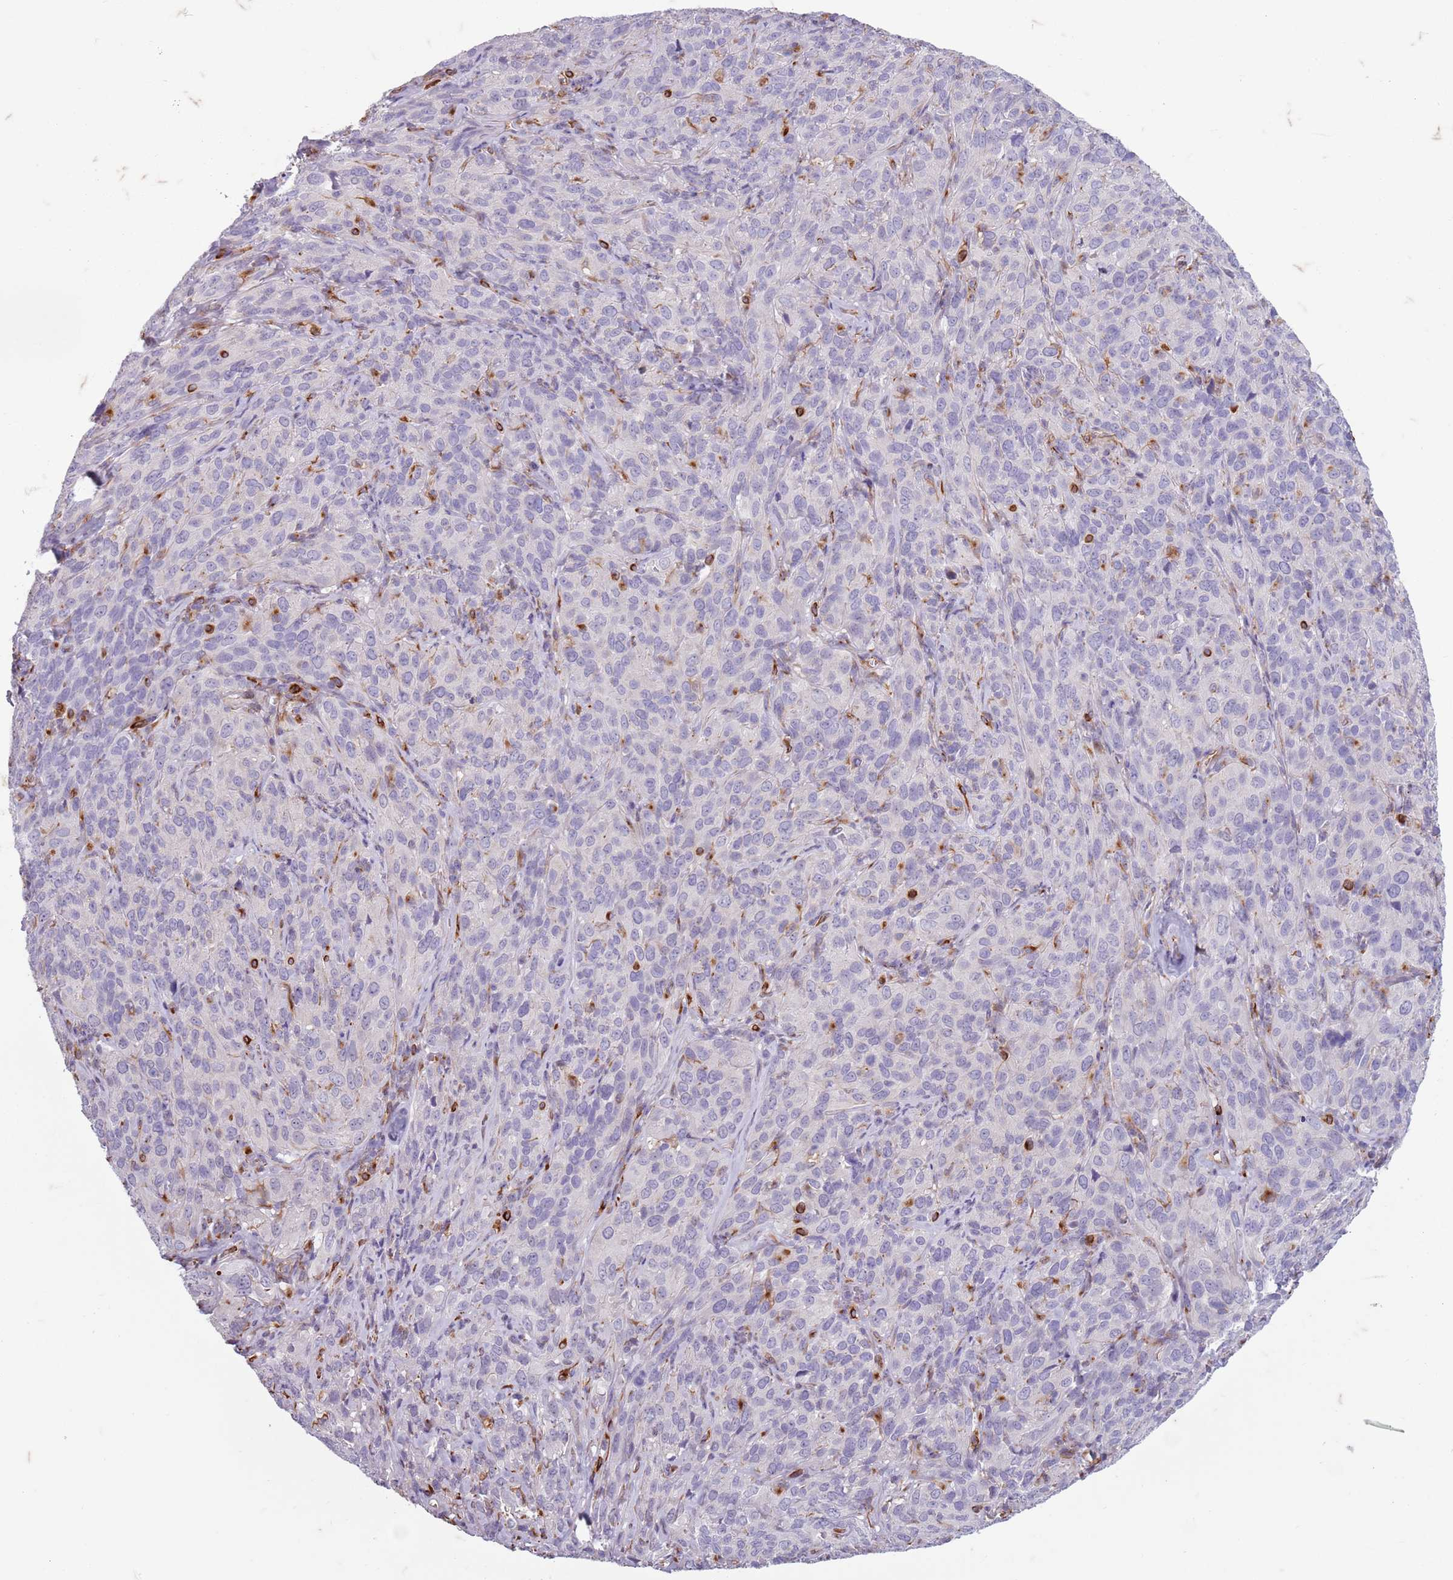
{"staining": {"intensity": "negative", "quantity": "none", "location": "none"}, "tissue": "cervical cancer", "cell_type": "Tumor cells", "image_type": "cancer", "snomed": [{"axis": "morphology", "description": "Squamous cell carcinoma, NOS"}, {"axis": "topography", "description": "Cervix"}], "caption": "DAB (3,3'-diaminobenzidine) immunohistochemical staining of cervical squamous cell carcinoma demonstrates no significant expression in tumor cells.", "gene": "TAS2R38", "patient": {"sex": "female", "age": 51}}